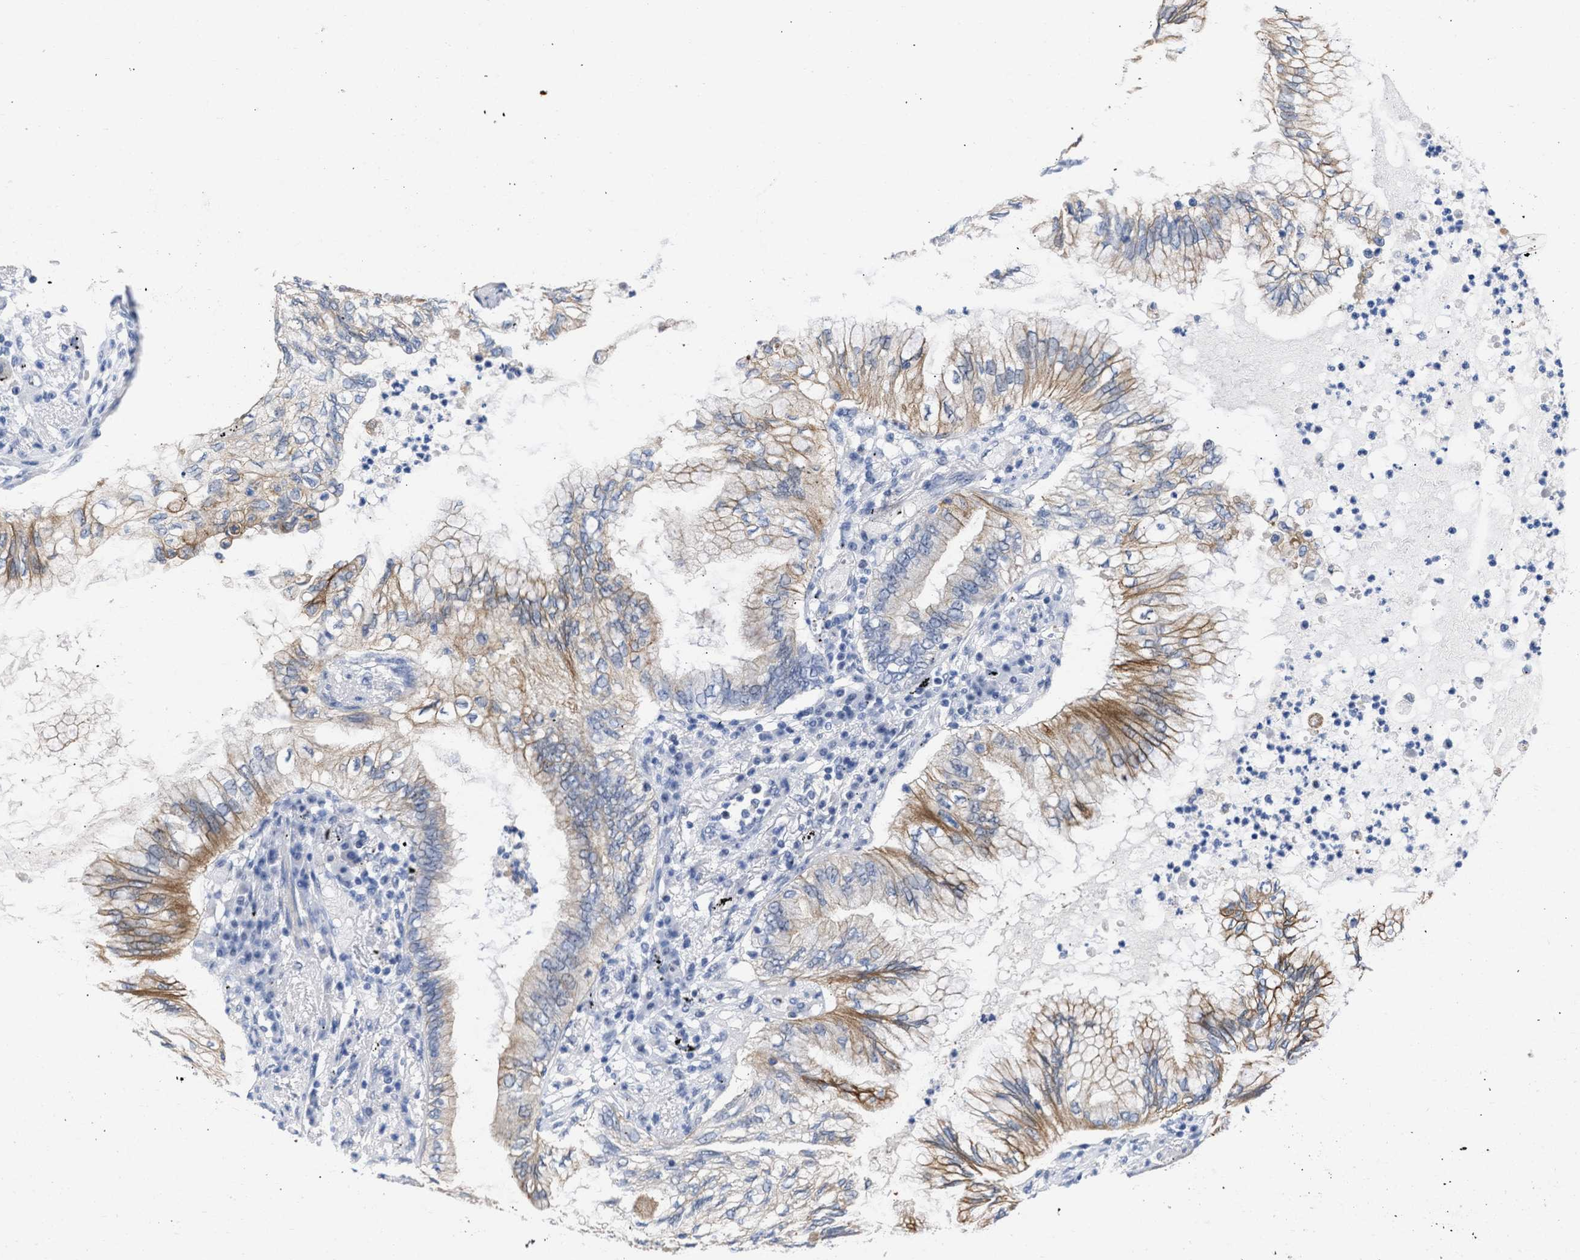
{"staining": {"intensity": "moderate", "quantity": ">75%", "location": "cytoplasmic/membranous"}, "tissue": "lung cancer", "cell_type": "Tumor cells", "image_type": "cancer", "snomed": [{"axis": "morphology", "description": "Normal tissue, NOS"}, {"axis": "morphology", "description": "Adenocarcinoma, NOS"}, {"axis": "topography", "description": "Bronchus"}, {"axis": "topography", "description": "Lung"}], "caption": "Protein expression analysis of lung adenocarcinoma reveals moderate cytoplasmic/membranous positivity in approximately >75% of tumor cells.", "gene": "DDX41", "patient": {"sex": "female", "age": 70}}